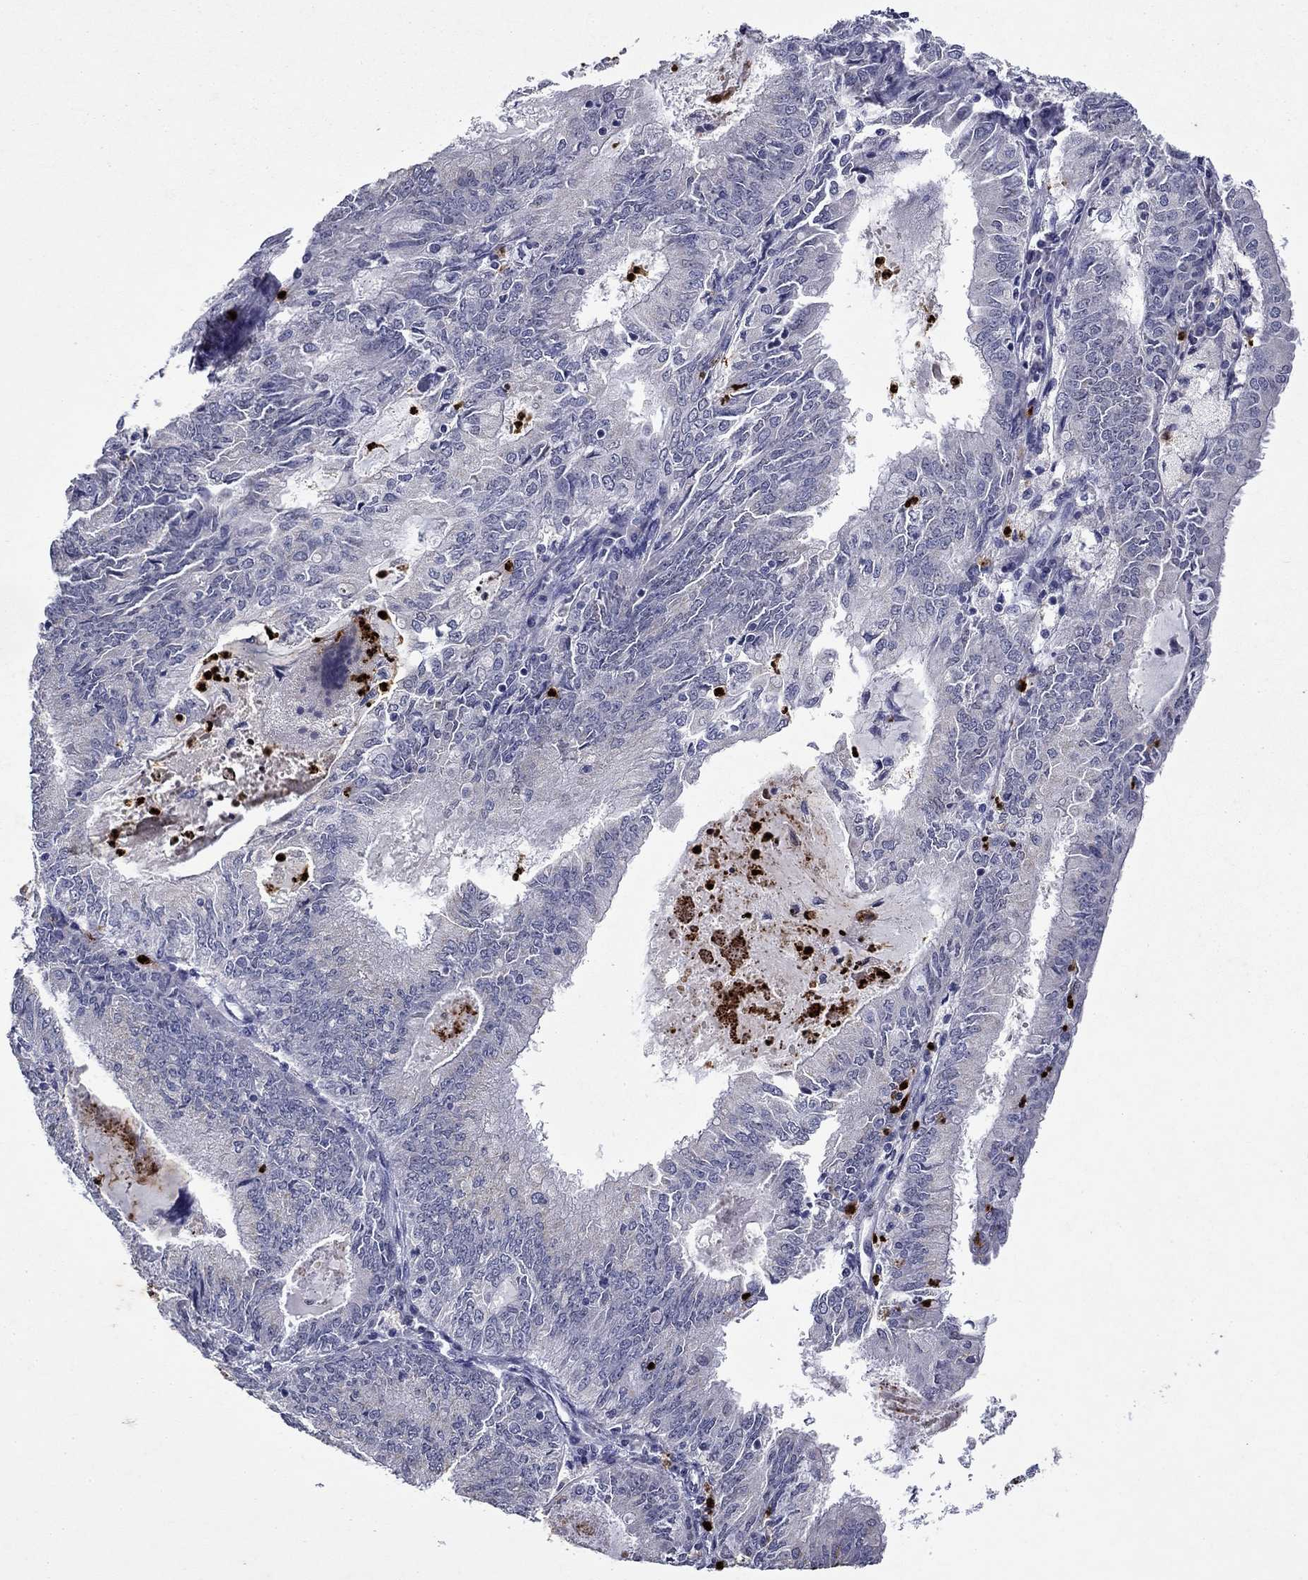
{"staining": {"intensity": "negative", "quantity": "none", "location": "none"}, "tissue": "endometrial cancer", "cell_type": "Tumor cells", "image_type": "cancer", "snomed": [{"axis": "morphology", "description": "Adenocarcinoma, NOS"}, {"axis": "topography", "description": "Endometrium"}], "caption": "There is no significant positivity in tumor cells of endometrial cancer (adenocarcinoma). (DAB (3,3'-diaminobenzidine) immunohistochemistry (IHC) visualized using brightfield microscopy, high magnification).", "gene": "IRF5", "patient": {"sex": "female", "age": 57}}